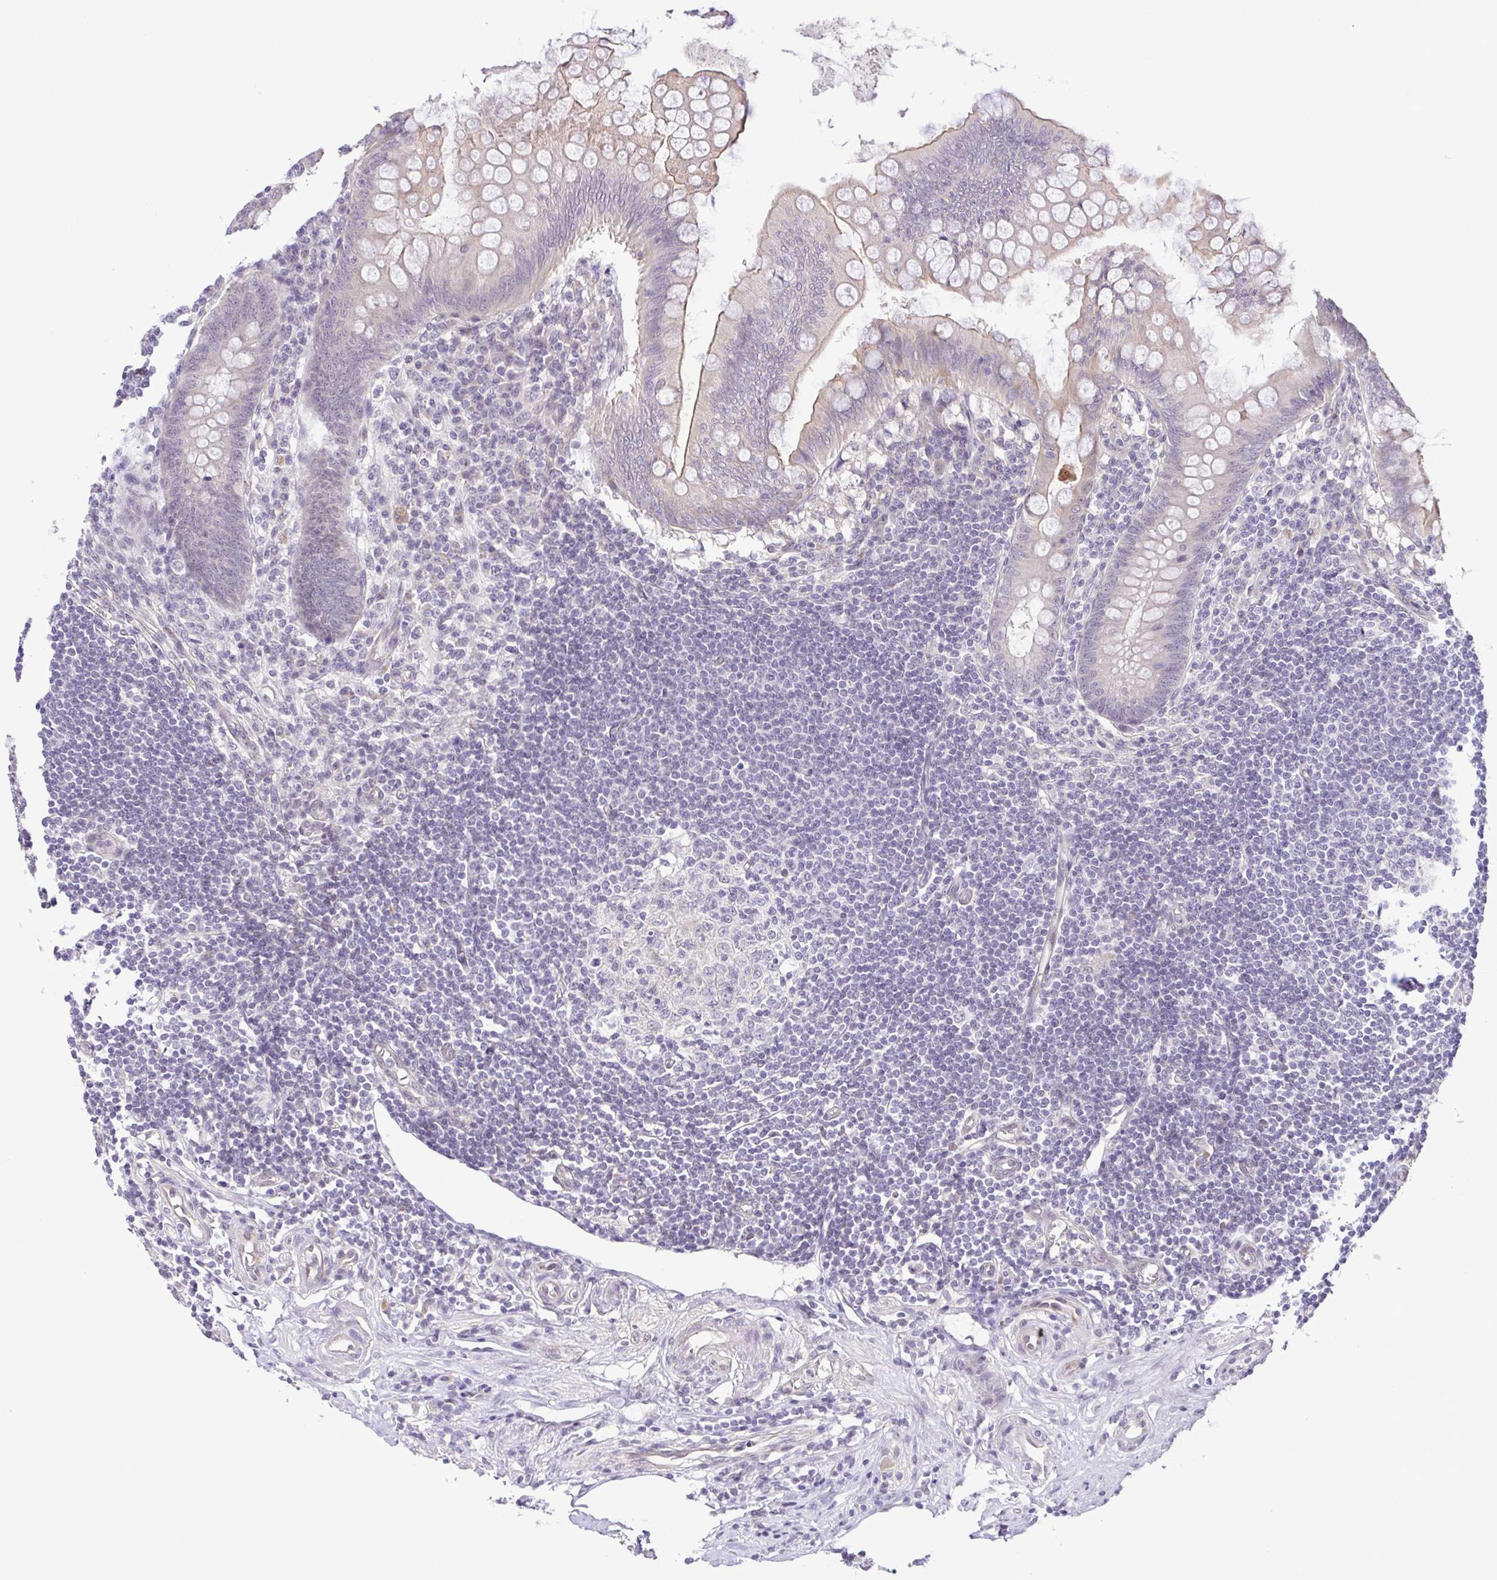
{"staining": {"intensity": "weak", "quantity": "<25%", "location": "cytoplasmic/membranous"}, "tissue": "appendix", "cell_type": "Glandular cells", "image_type": "normal", "snomed": [{"axis": "morphology", "description": "Normal tissue, NOS"}, {"axis": "topography", "description": "Appendix"}], "caption": "Immunohistochemistry (IHC) photomicrograph of benign appendix: human appendix stained with DAB reveals no significant protein staining in glandular cells.", "gene": "IL1RN", "patient": {"sex": "female", "age": 57}}